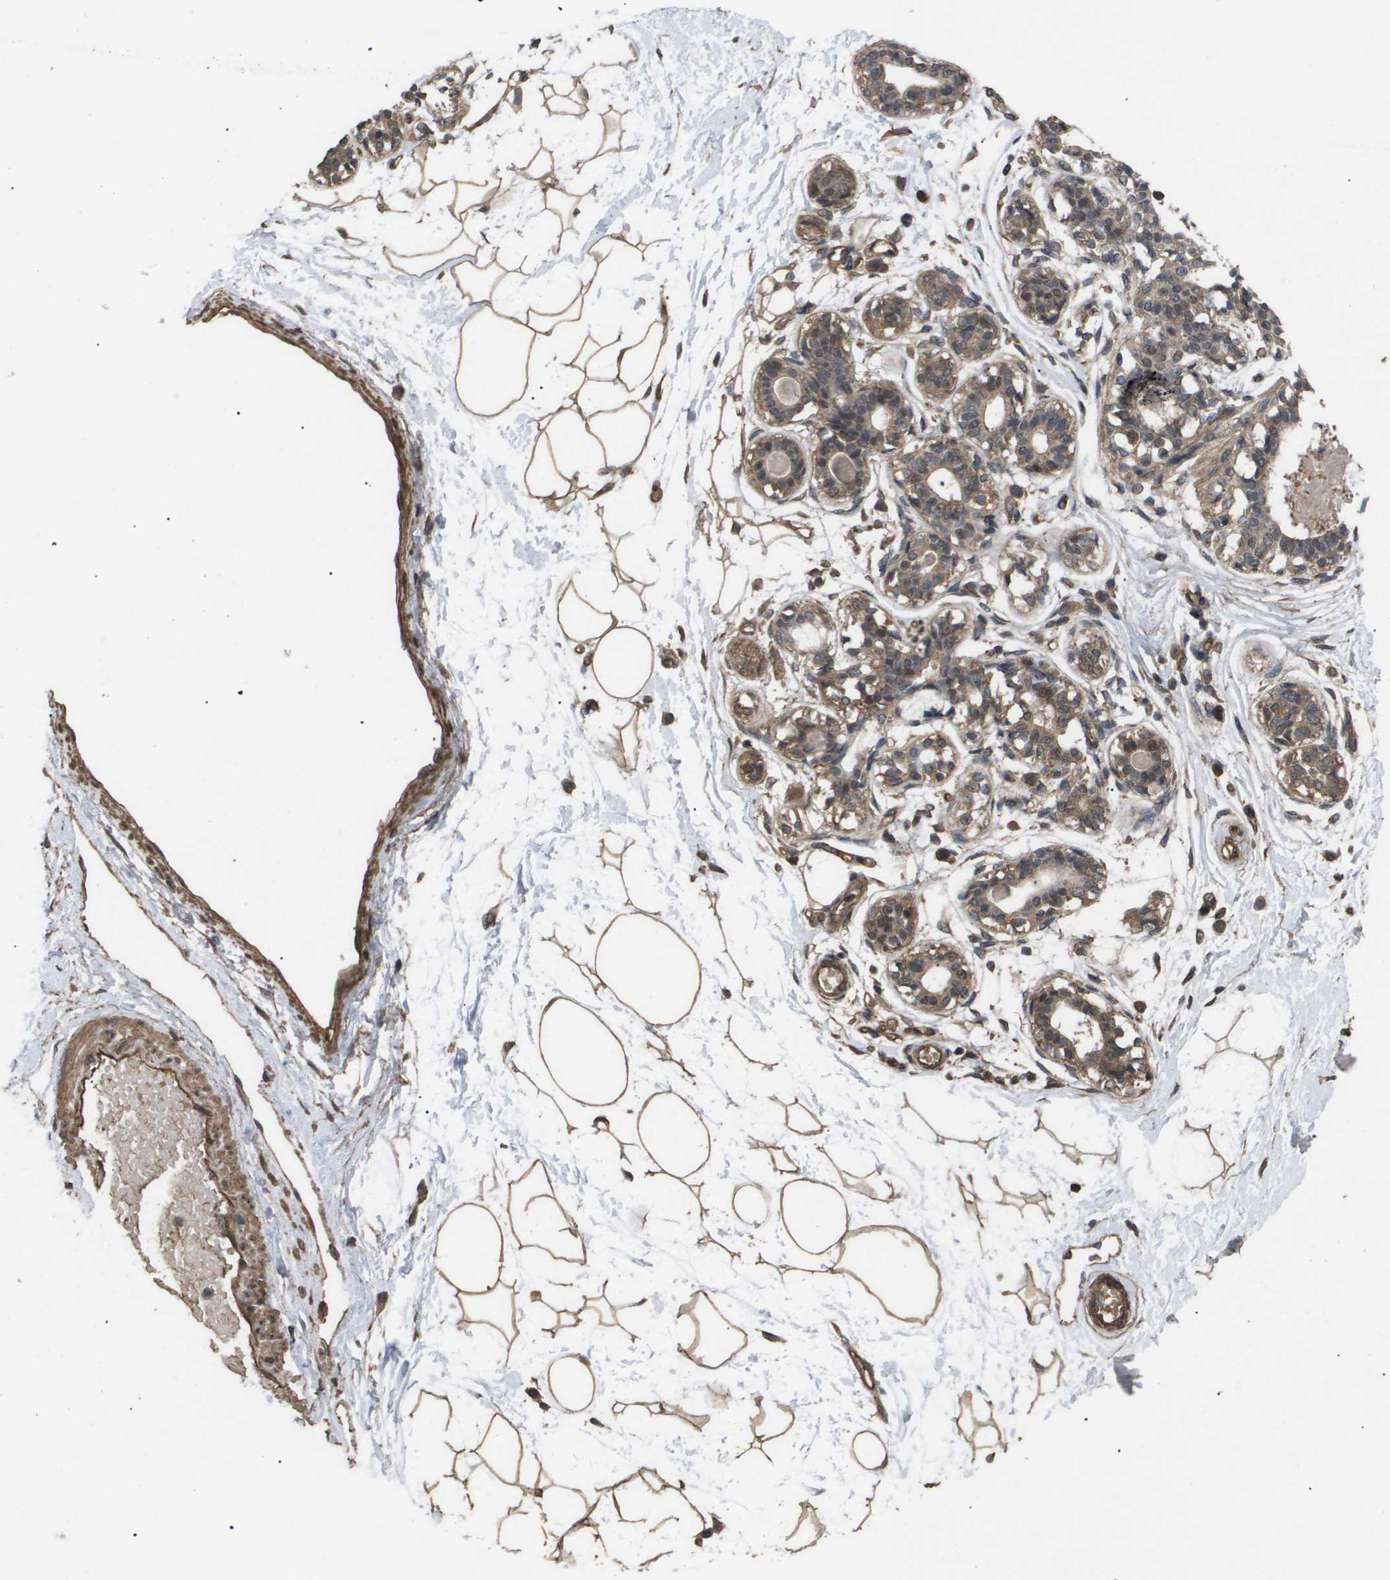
{"staining": {"intensity": "moderate", "quantity": ">75%", "location": "cytoplasmic/membranous"}, "tissue": "breast", "cell_type": "Adipocytes", "image_type": "normal", "snomed": [{"axis": "morphology", "description": "Normal tissue, NOS"}, {"axis": "topography", "description": "Breast"}], "caption": "Protein expression analysis of benign breast shows moderate cytoplasmic/membranous expression in approximately >75% of adipocytes.", "gene": "CUL5", "patient": {"sex": "female", "age": 45}}